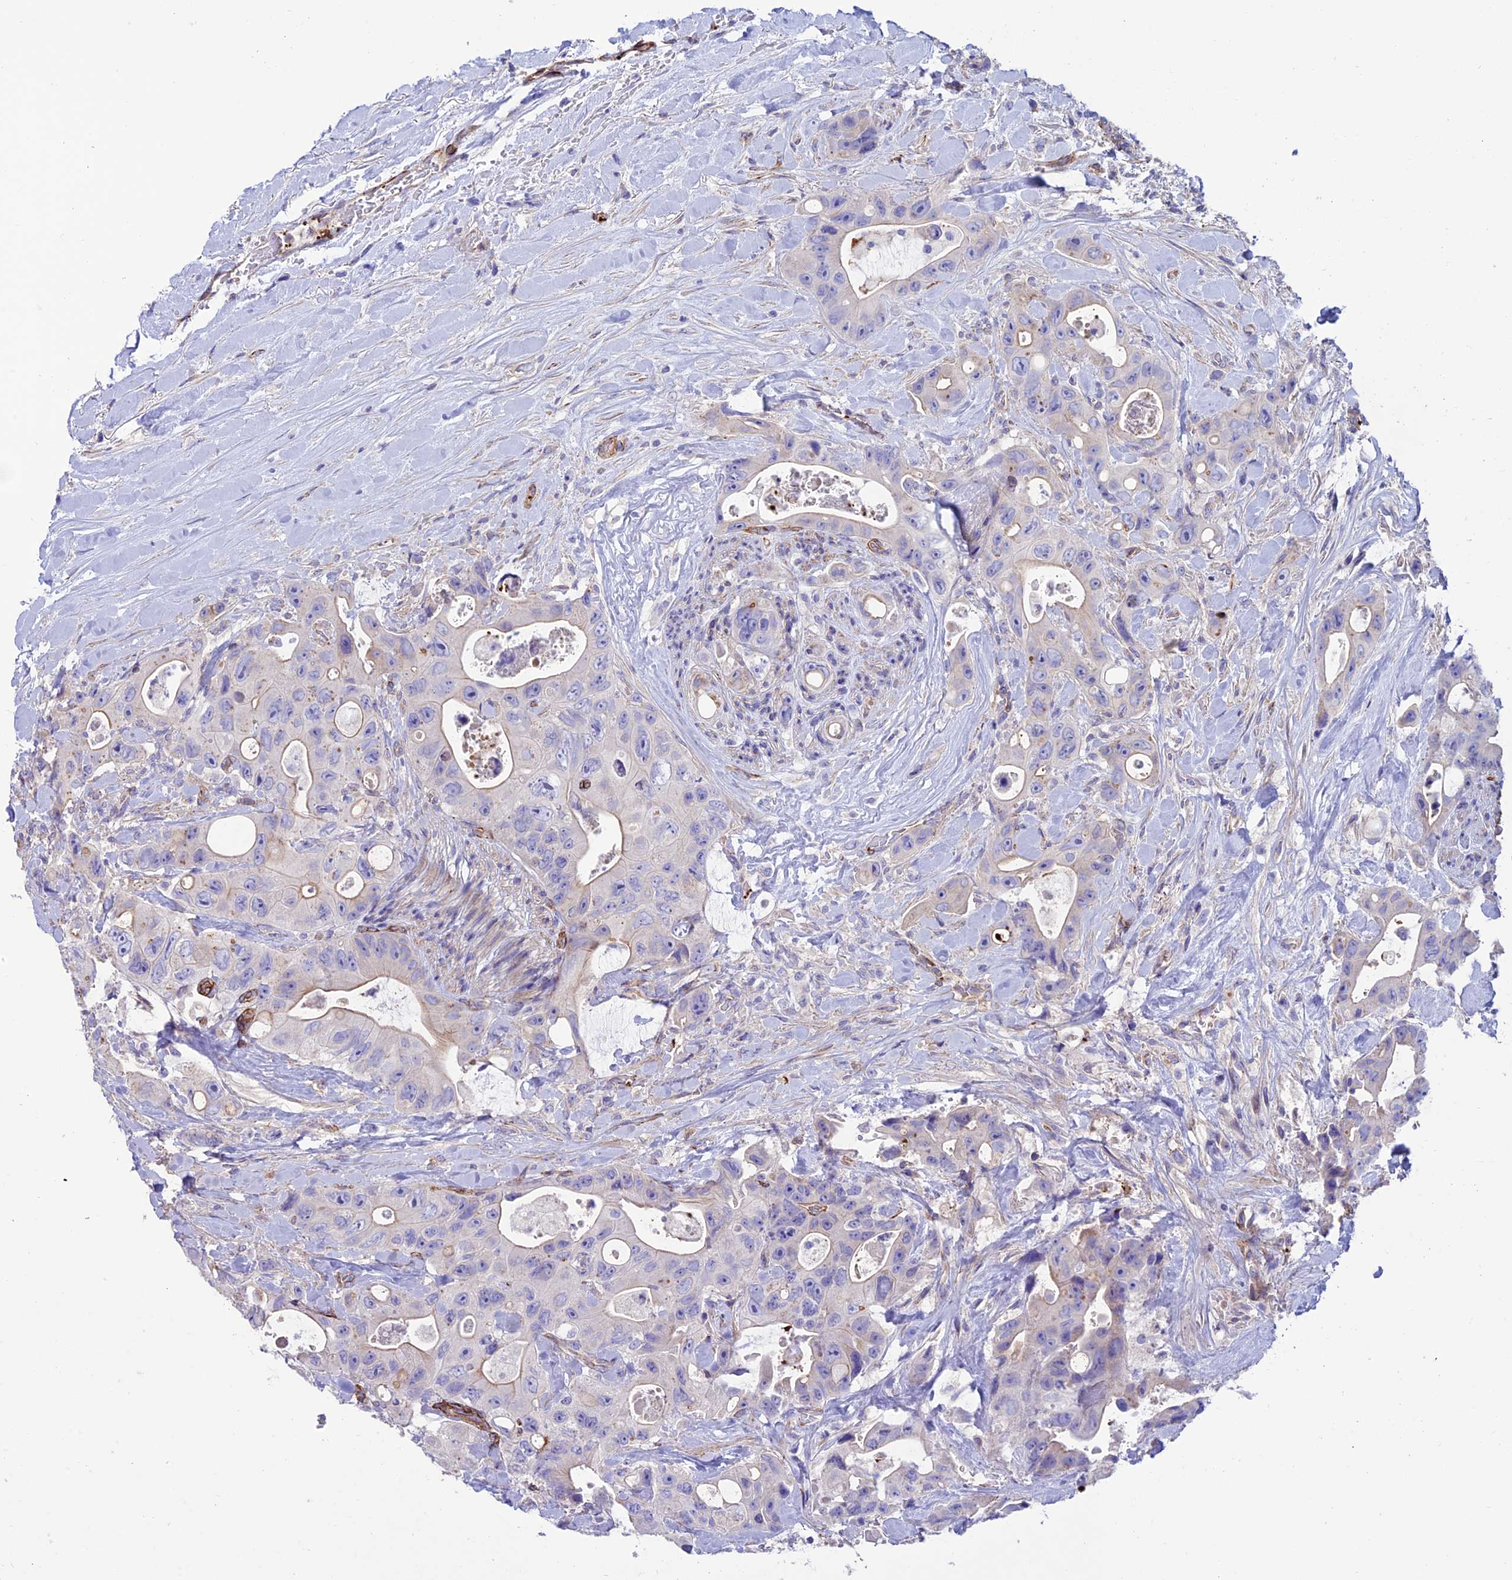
{"staining": {"intensity": "negative", "quantity": "none", "location": "none"}, "tissue": "colorectal cancer", "cell_type": "Tumor cells", "image_type": "cancer", "snomed": [{"axis": "morphology", "description": "Adenocarcinoma, NOS"}, {"axis": "topography", "description": "Colon"}], "caption": "IHC of adenocarcinoma (colorectal) demonstrates no expression in tumor cells.", "gene": "REX1BD", "patient": {"sex": "female", "age": 46}}